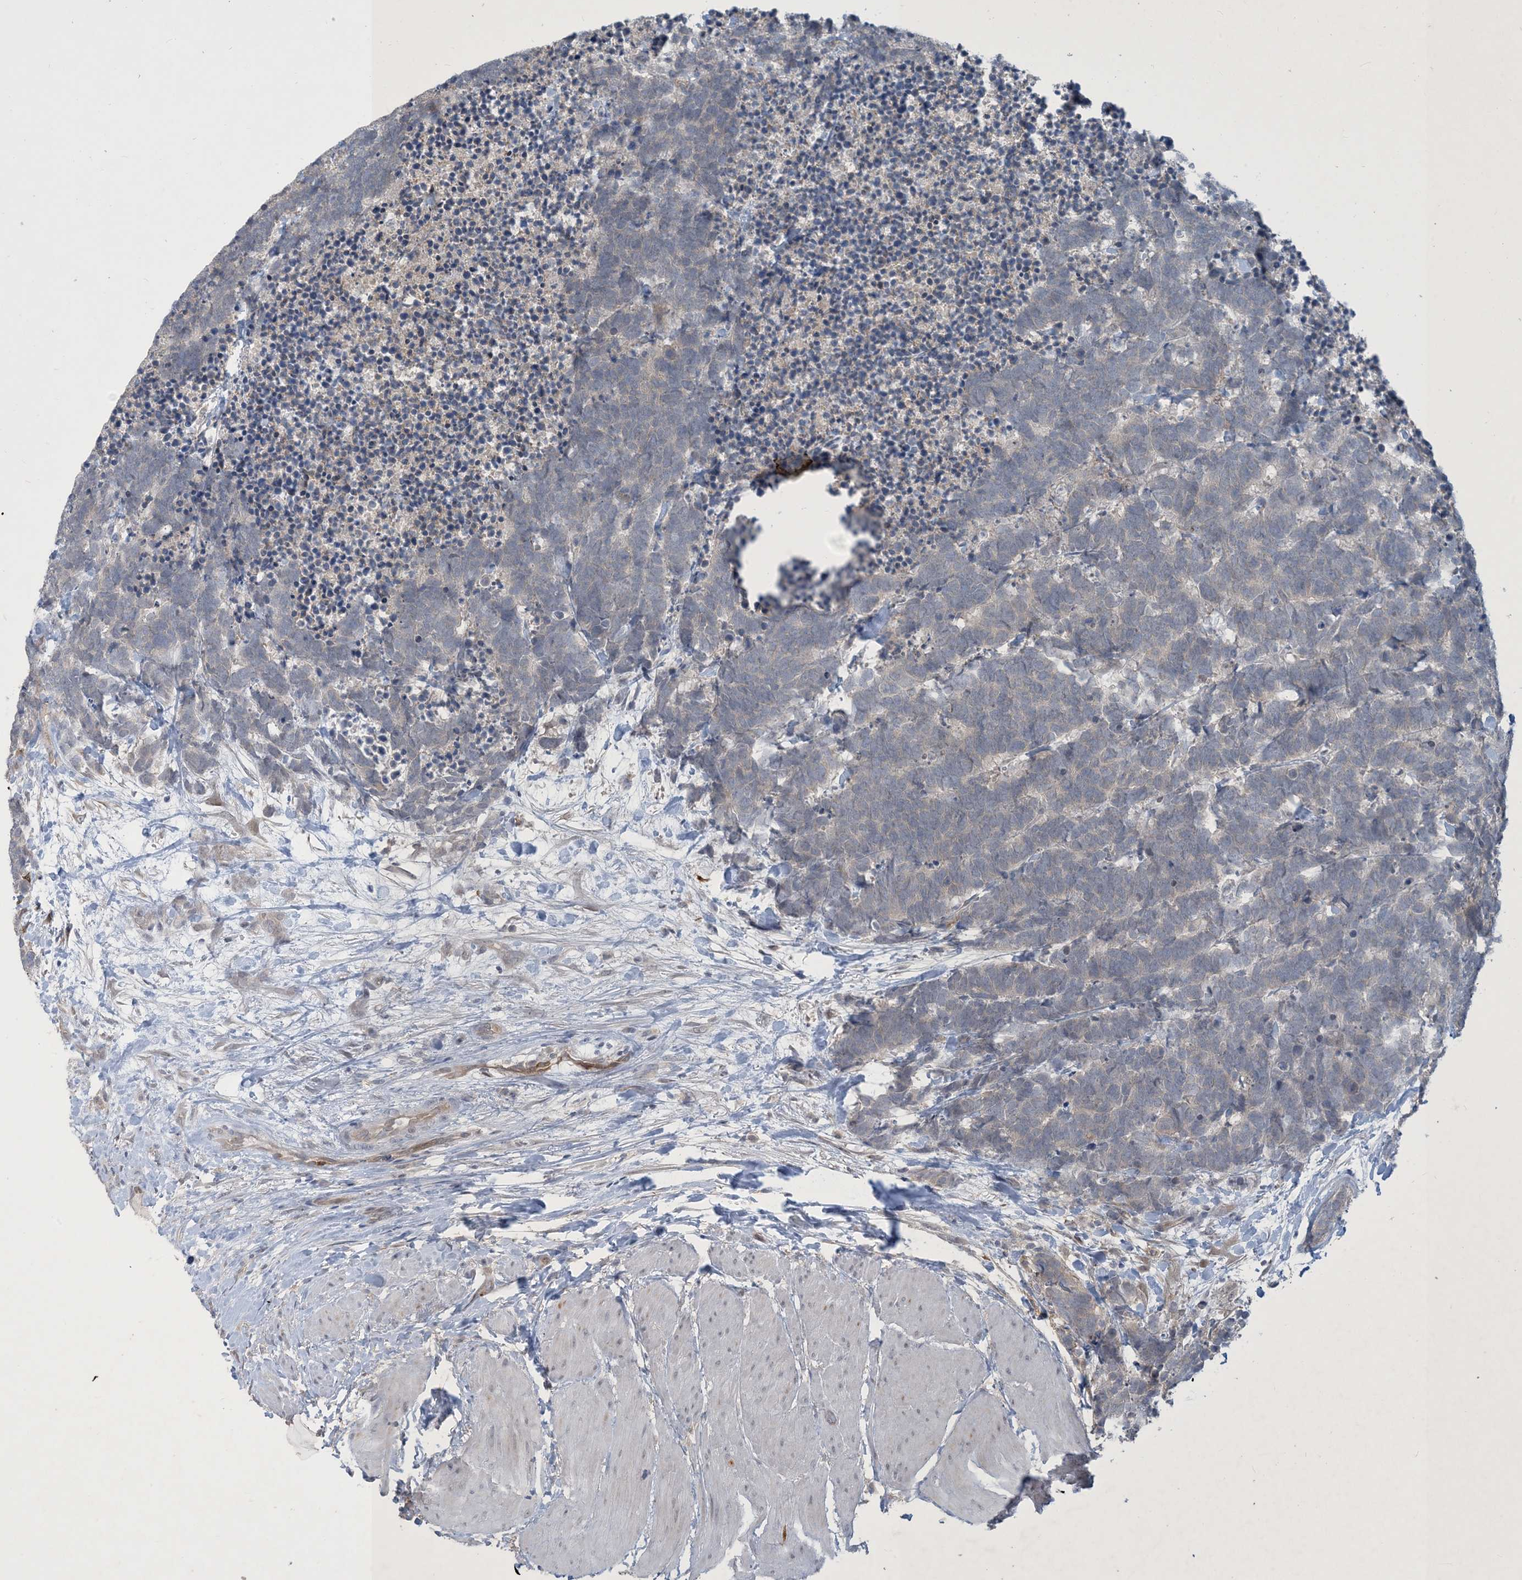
{"staining": {"intensity": "negative", "quantity": "none", "location": "none"}, "tissue": "carcinoid", "cell_type": "Tumor cells", "image_type": "cancer", "snomed": [{"axis": "morphology", "description": "Carcinoma, NOS"}, {"axis": "morphology", "description": "Carcinoid, malignant, NOS"}, {"axis": "topography", "description": "Urinary bladder"}], "caption": "Immunohistochemistry photomicrograph of neoplastic tissue: carcinoid stained with DAB exhibits no significant protein staining in tumor cells.", "gene": "CDS1", "patient": {"sex": "male", "age": 57}}